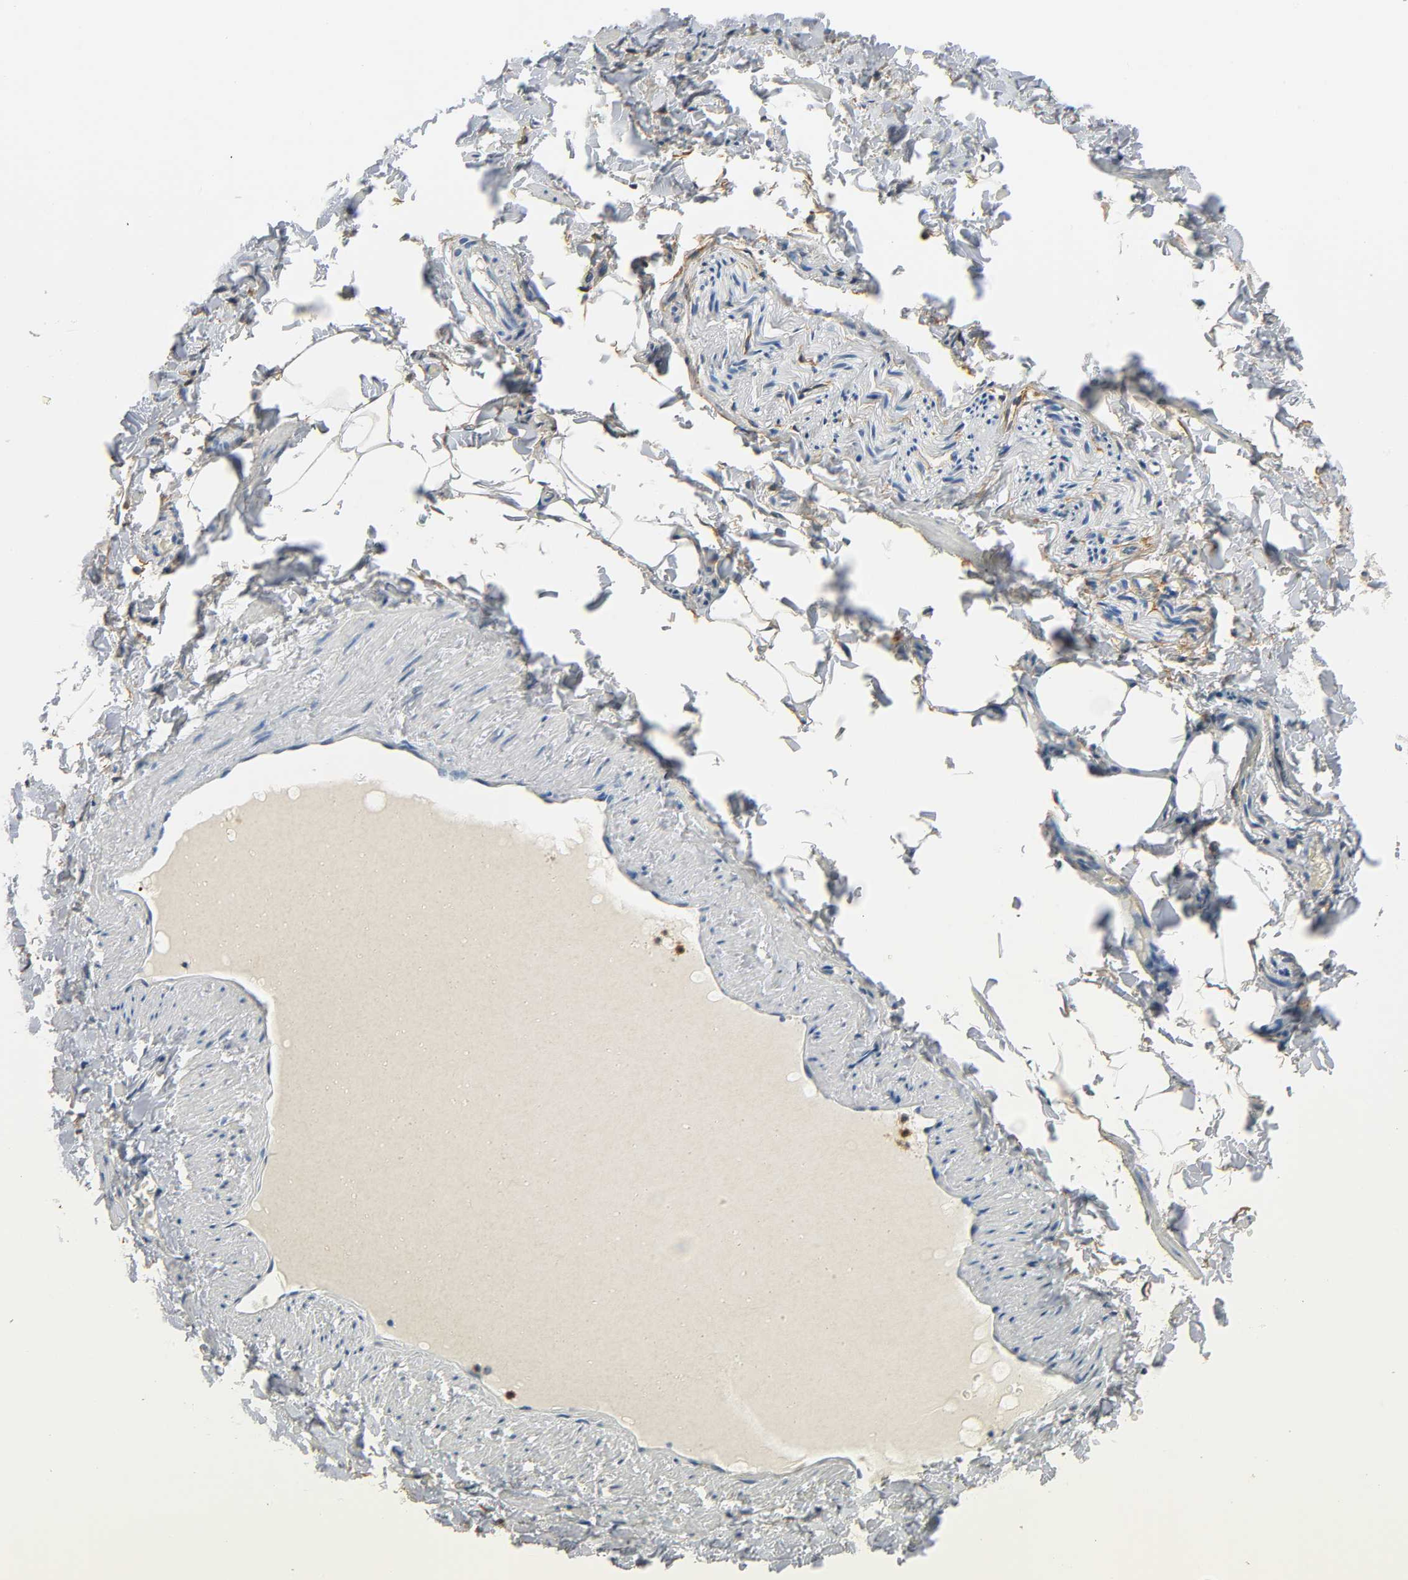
{"staining": {"intensity": "moderate", "quantity": "25%-75%", "location": "cytoplasmic/membranous"}, "tissue": "adipose tissue", "cell_type": "Adipocytes", "image_type": "normal", "snomed": [{"axis": "morphology", "description": "Normal tissue, NOS"}, {"axis": "topography", "description": "Vascular tissue"}], "caption": "The micrograph reveals a brown stain indicating the presence of a protein in the cytoplasmic/membranous of adipocytes in adipose tissue. Nuclei are stained in blue.", "gene": "ANPEP", "patient": {"sex": "male", "age": 41}}